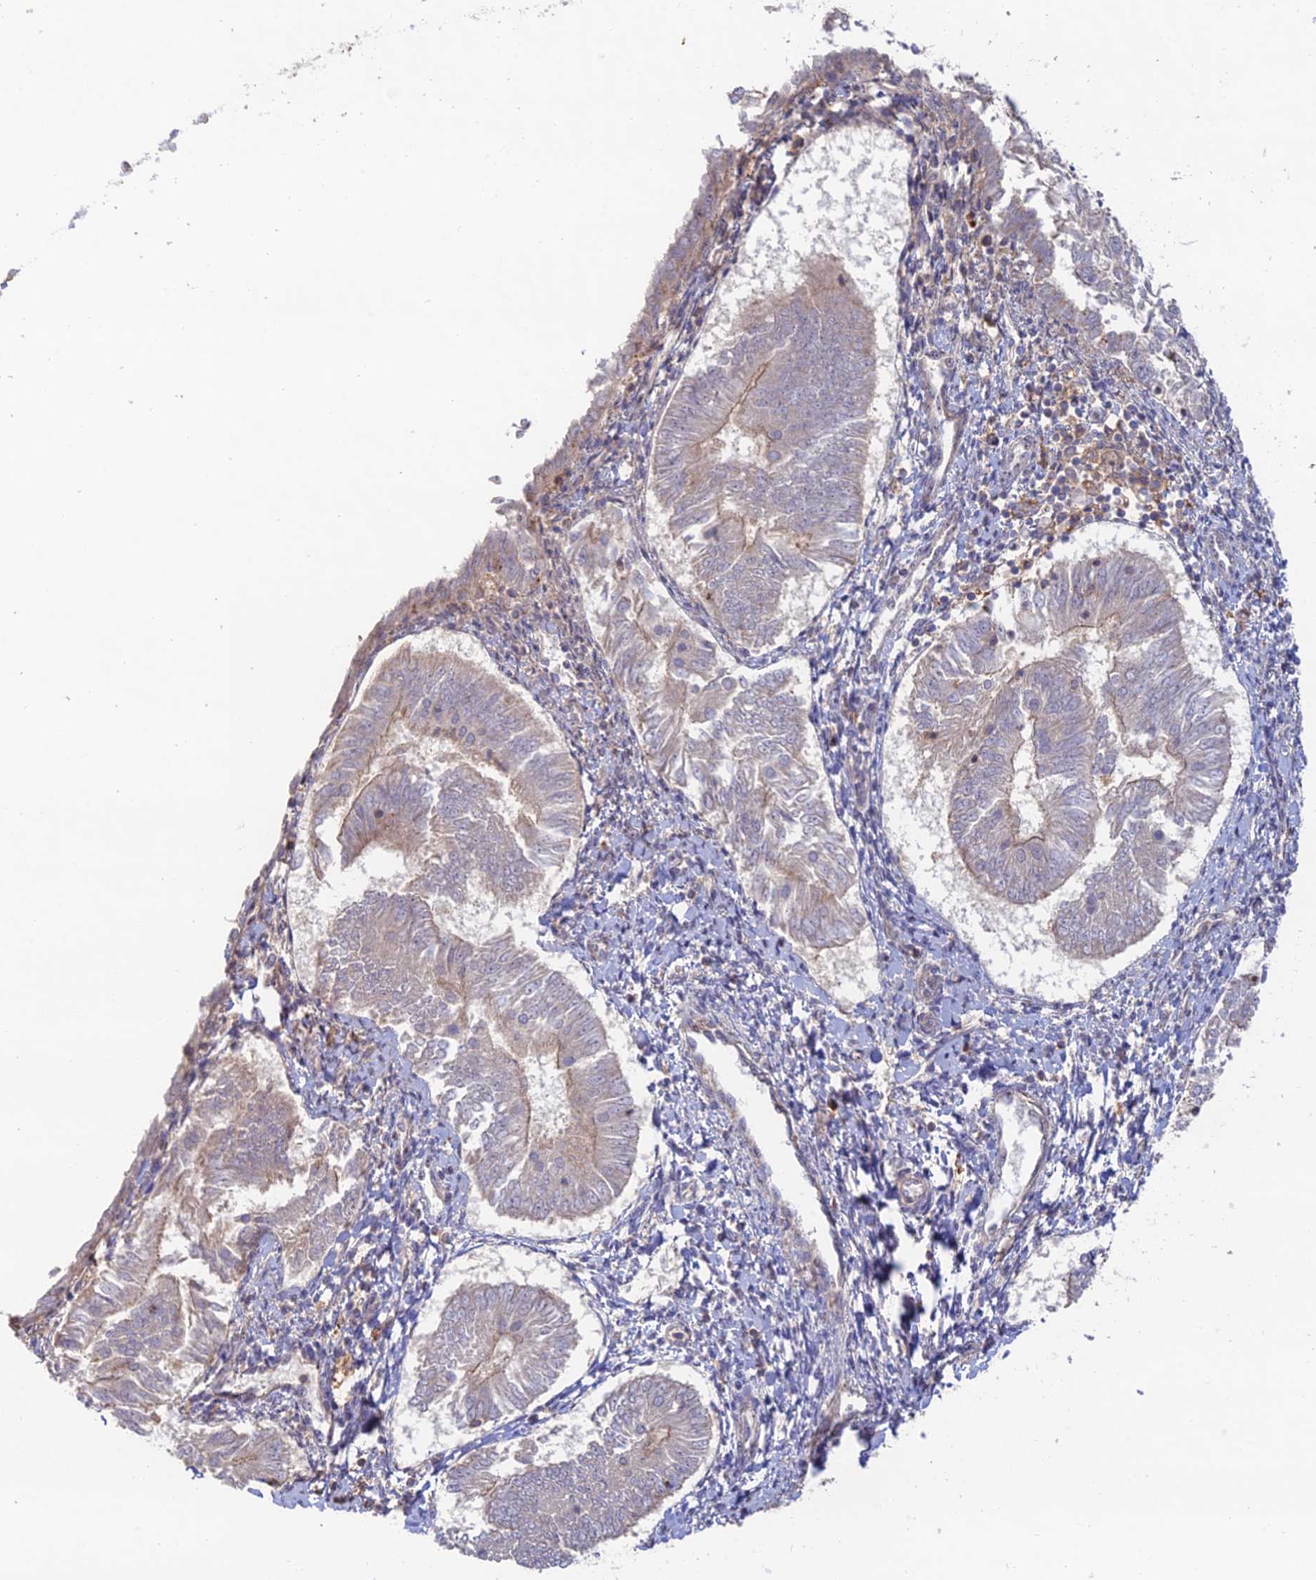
{"staining": {"intensity": "weak", "quantity": "<25%", "location": "cytoplasmic/membranous"}, "tissue": "endometrial cancer", "cell_type": "Tumor cells", "image_type": "cancer", "snomed": [{"axis": "morphology", "description": "Adenocarcinoma, NOS"}, {"axis": "topography", "description": "Endometrium"}], "caption": "A micrograph of endometrial cancer stained for a protein shows no brown staining in tumor cells.", "gene": "CLCF1", "patient": {"sex": "female", "age": 58}}